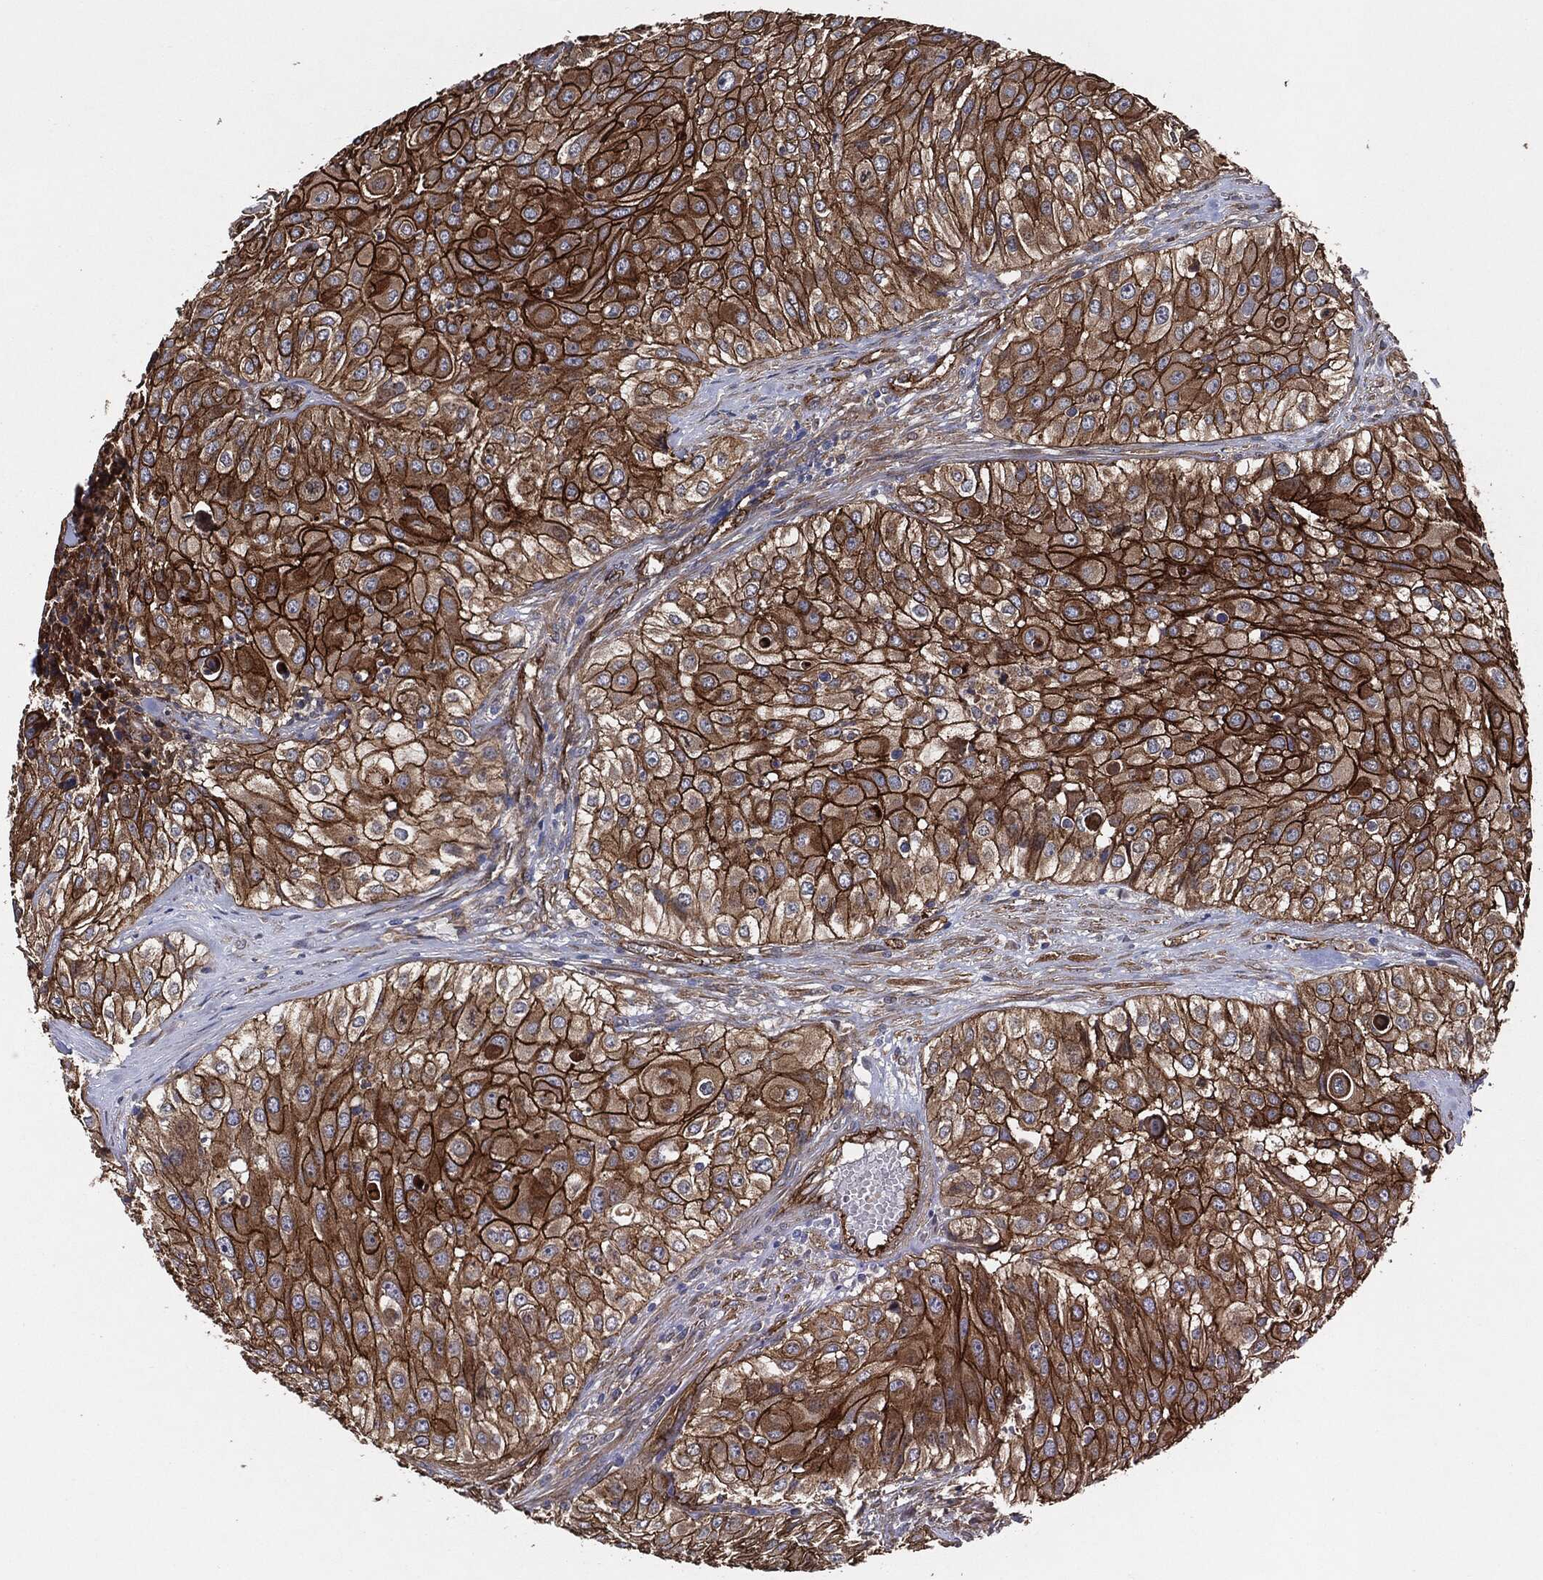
{"staining": {"intensity": "strong", "quantity": "25%-75%", "location": "cytoplasmic/membranous"}, "tissue": "urothelial cancer", "cell_type": "Tumor cells", "image_type": "cancer", "snomed": [{"axis": "morphology", "description": "Urothelial carcinoma, High grade"}, {"axis": "topography", "description": "Urinary bladder"}], "caption": "High-grade urothelial carcinoma stained for a protein (brown) exhibits strong cytoplasmic/membranous positive staining in approximately 25%-75% of tumor cells.", "gene": "CTNNA1", "patient": {"sex": "female", "age": 79}}